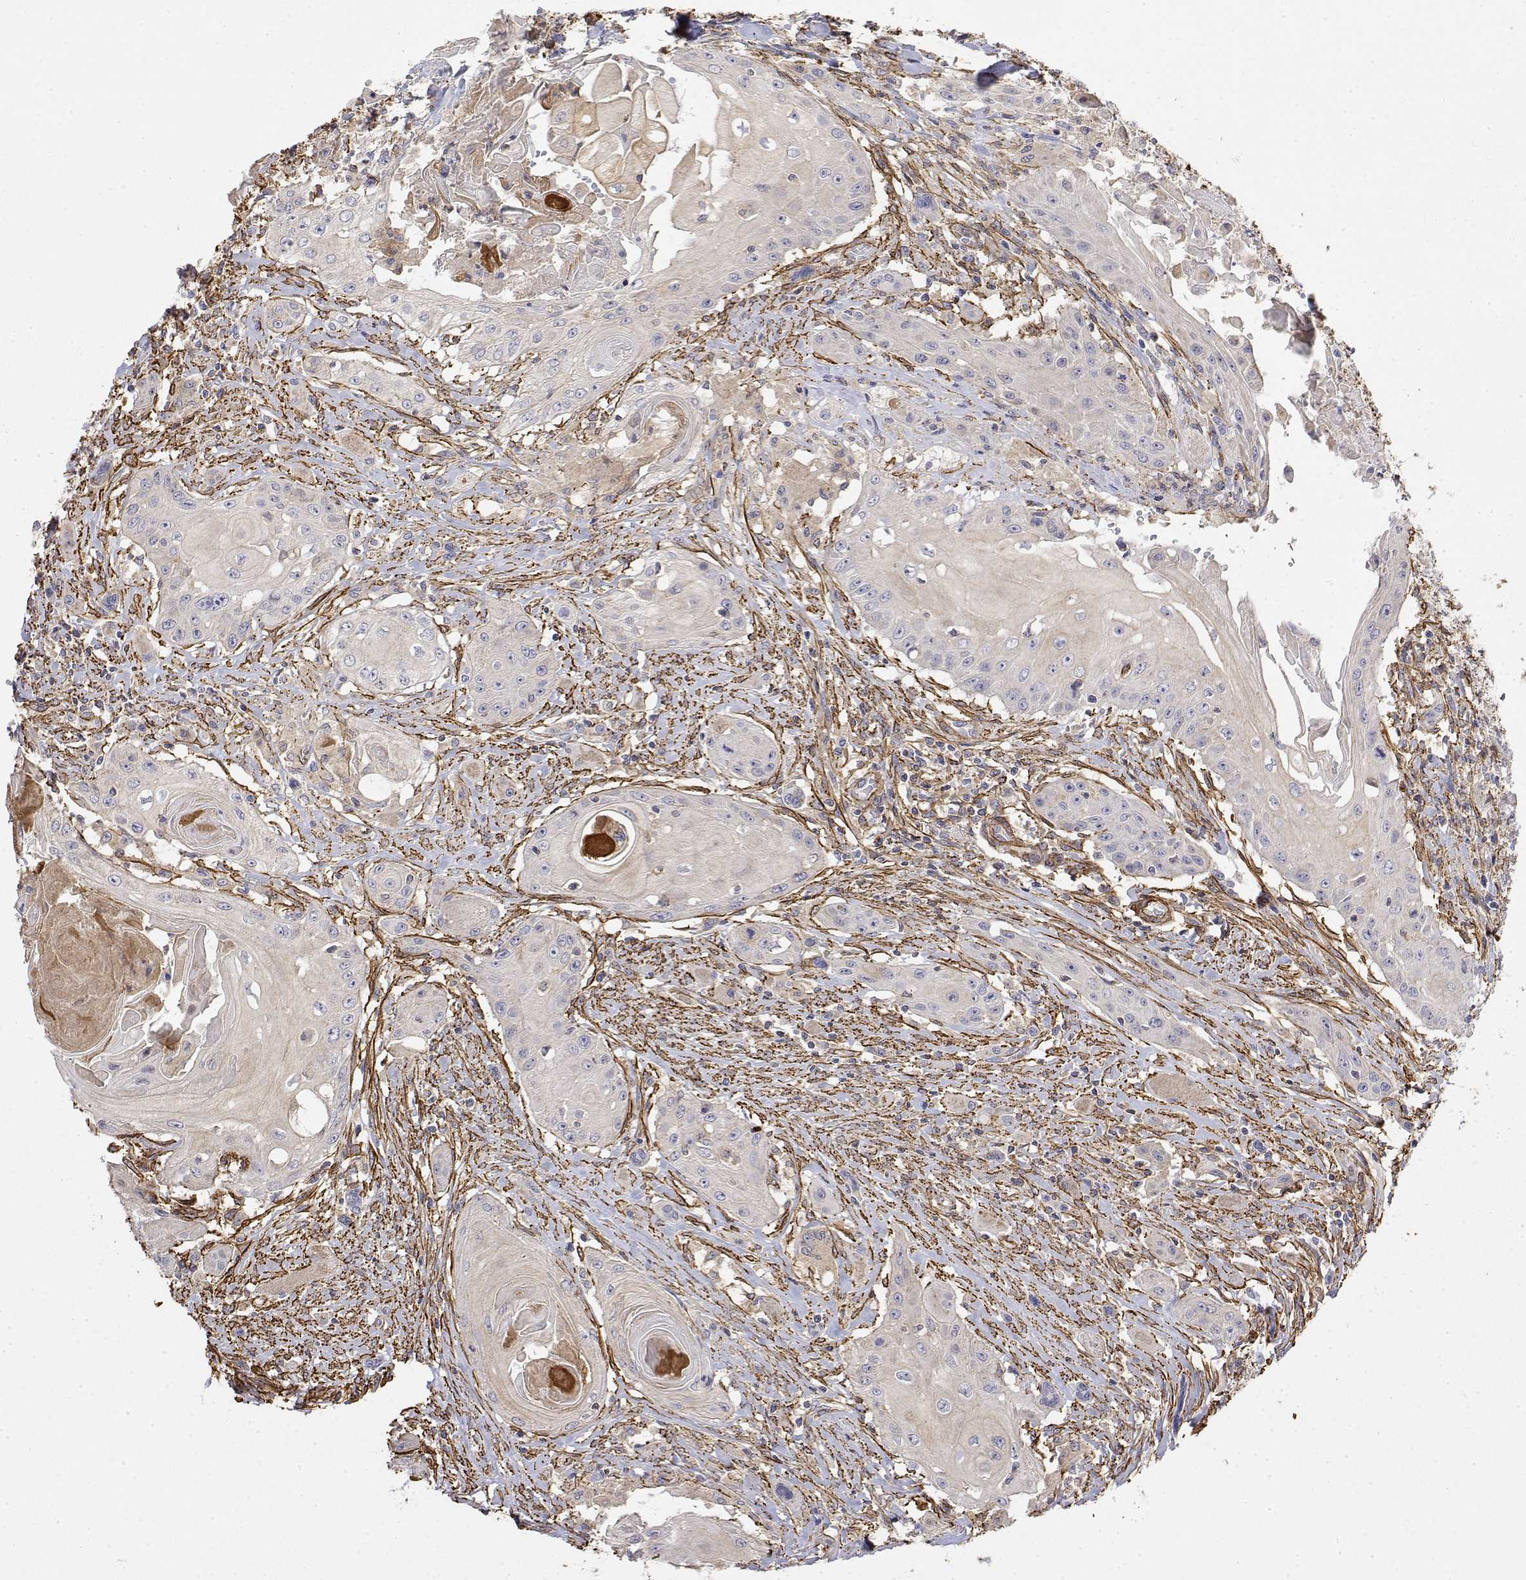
{"staining": {"intensity": "negative", "quantity": "none", "location": "none"}, "tissue": "head and neck cancer", "cell_type": "Tumor cells", "image_type": "cancer", "snomed": [{"axis": "morphology", "description": "Squamous cell carcinoma, NOS"}, {"axis": "topography", "description": "Oral tissue"}, {"axis": "topography", "description": "Head-Neck"}, {"axis": "topography", "description": "Neck, NOS"}], "caption": "This micrograph is of squamous cell carcinoma (head and neck) stained with immunohistochemistry (IHC) to label a protein in brown with the nuclei are counter-stained blue. There is no expression in tumor cells.", "gene": "SOWAHD", "patient": {"sex": "female", "age": 55}}